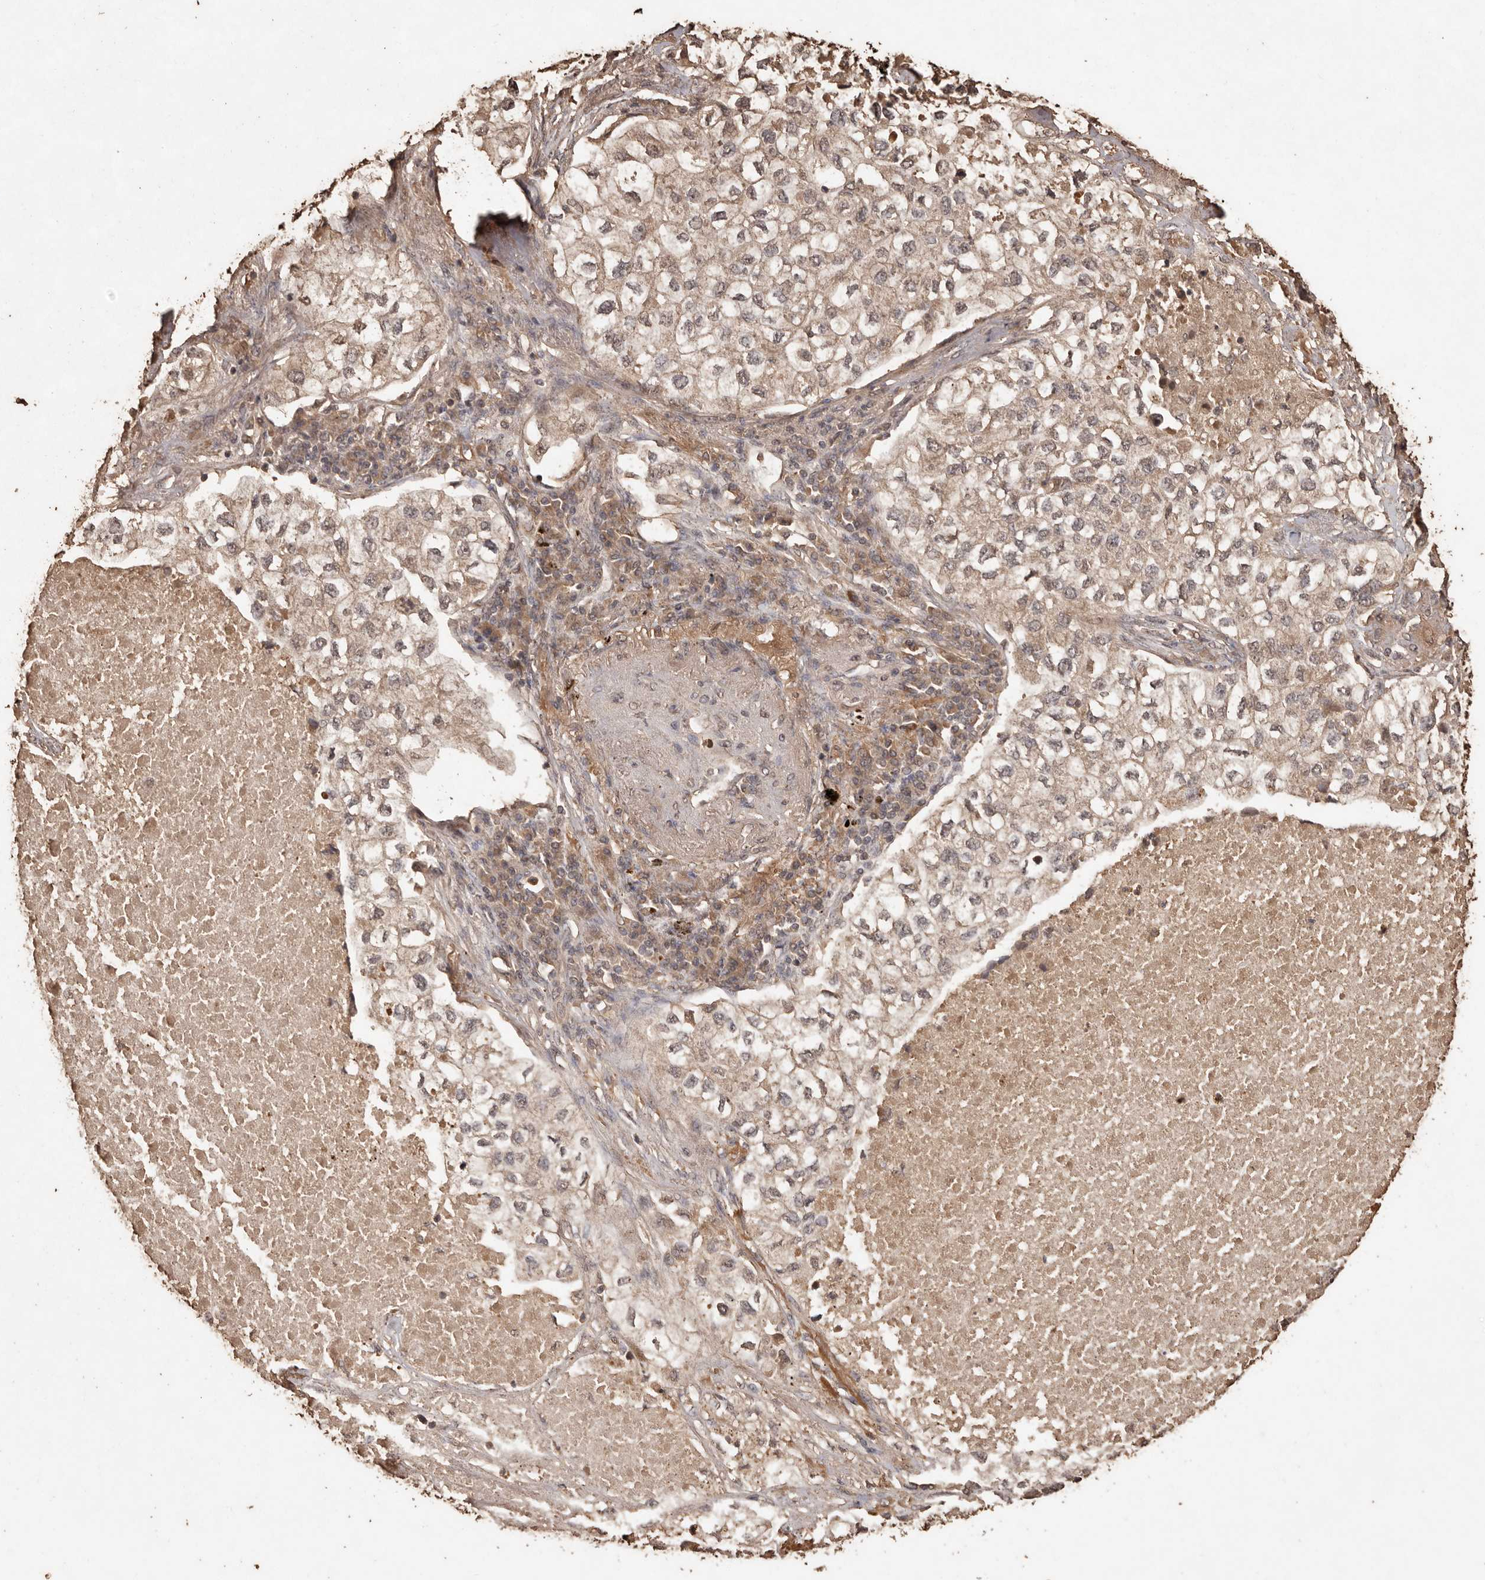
{"staining": {"intensity": "weak", "quantity": ">75%", "location": "cytoplasmic/membranous"}, "tissue": "lung cancer", "cell_type": "Tumor cells", "image_type": "cancer", "snomed": [{"axis": "morphology", "description": "Adenocarcinoma, NOS"}, {"axis": "topography", "description": "Lung"}], "caption": "Immunohistochemistry (IHC) (DAB) staining of adenocarcinoma (lung) shows weak cytoplasmic/membranous protein expression in about >75% of tumor cells. Nuclei are stained in blue.", "gene": "PKDCC", "patient": {"sex": "male", "age": 63}}